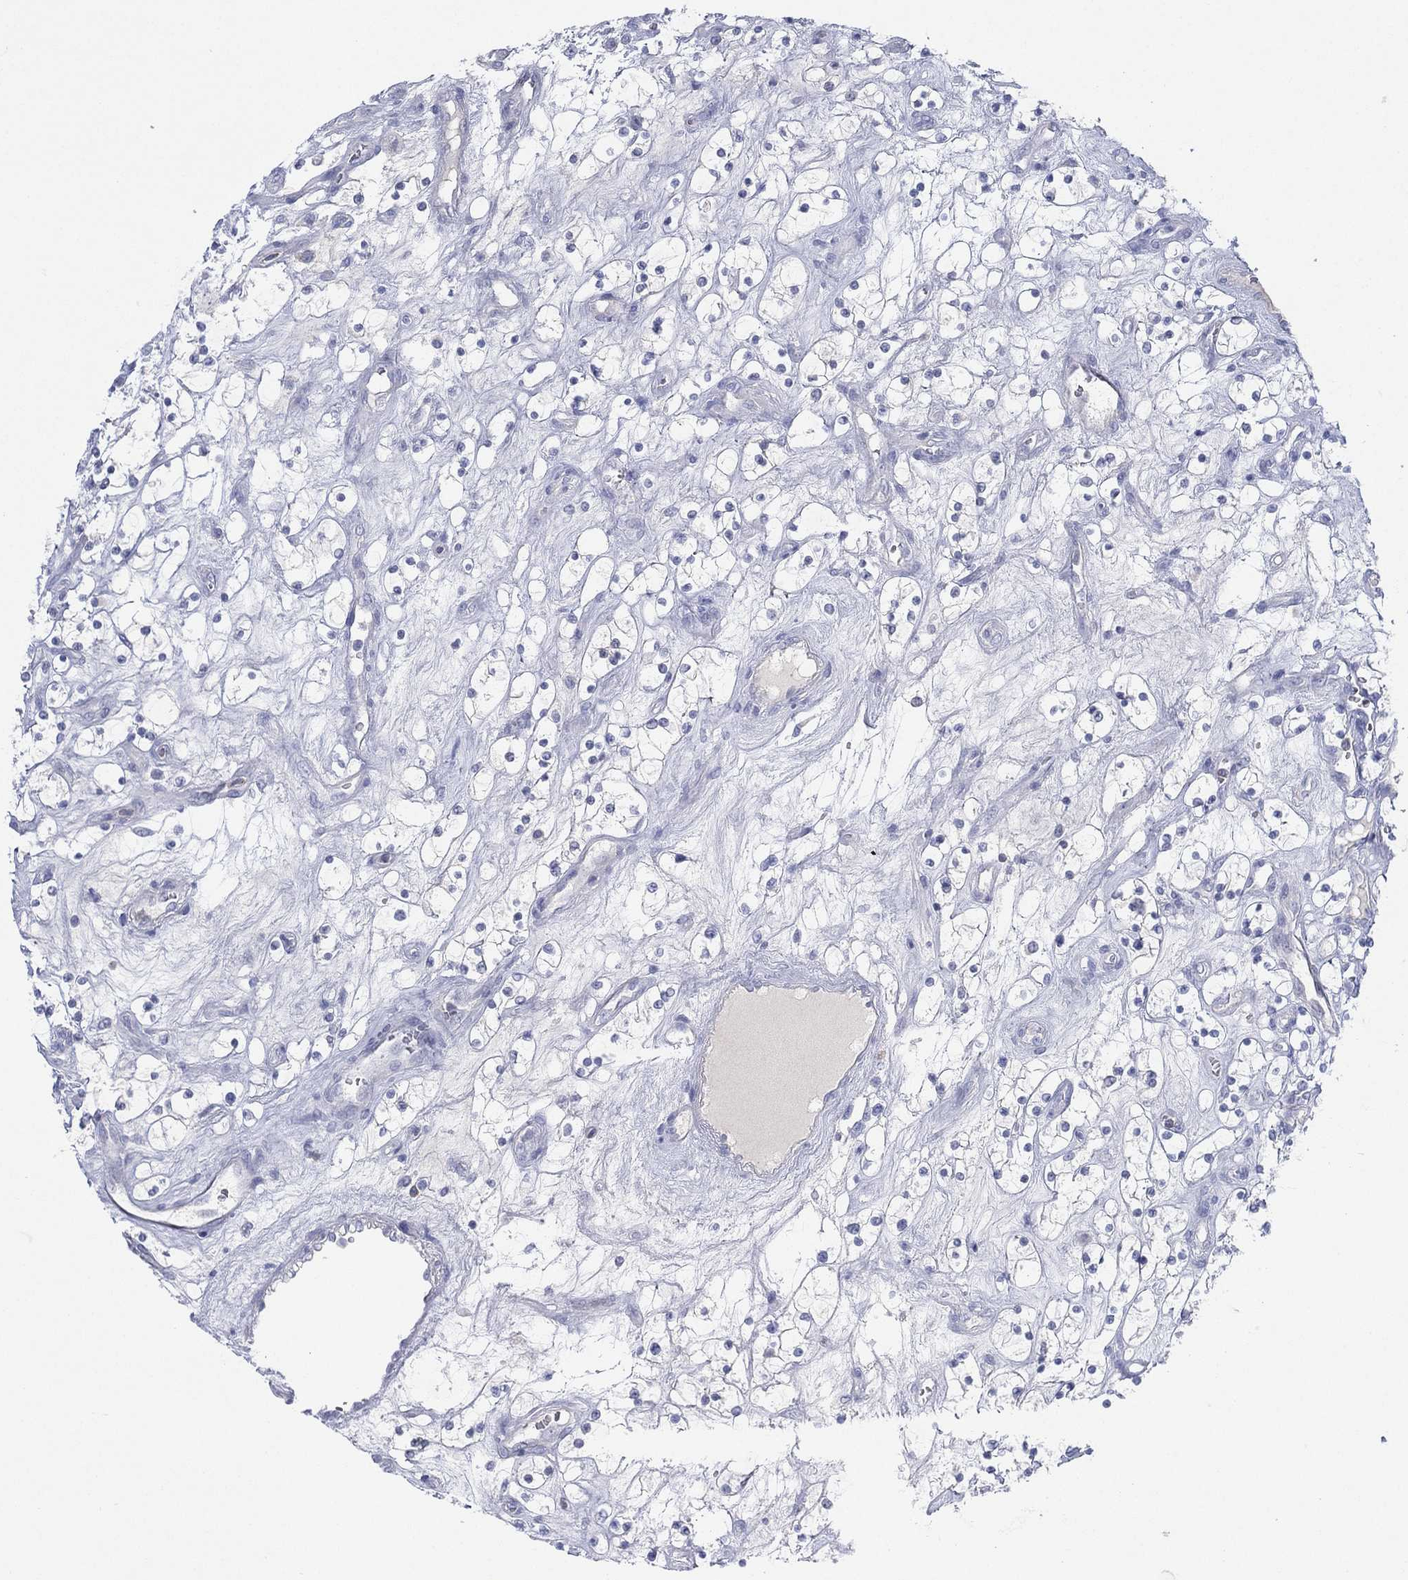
{"staining": {"intensity": "negative", "quantity": "none", "location": "none"}, "tissue": "renal cancer", "cell_type": "Tumor cells", "image_type": "cancer", "snomed": [{"axis": "morphology", "description": "Adenocarcinoma, NOS"}, {"axis": "topography", "description": "Kidney"}], "caption": "Image shows no significant protein staining in tumor cells of adenocarcinoma (renal).", "gene": "SEPTIN1", "patient": {"sex": "female", "age": 69}}